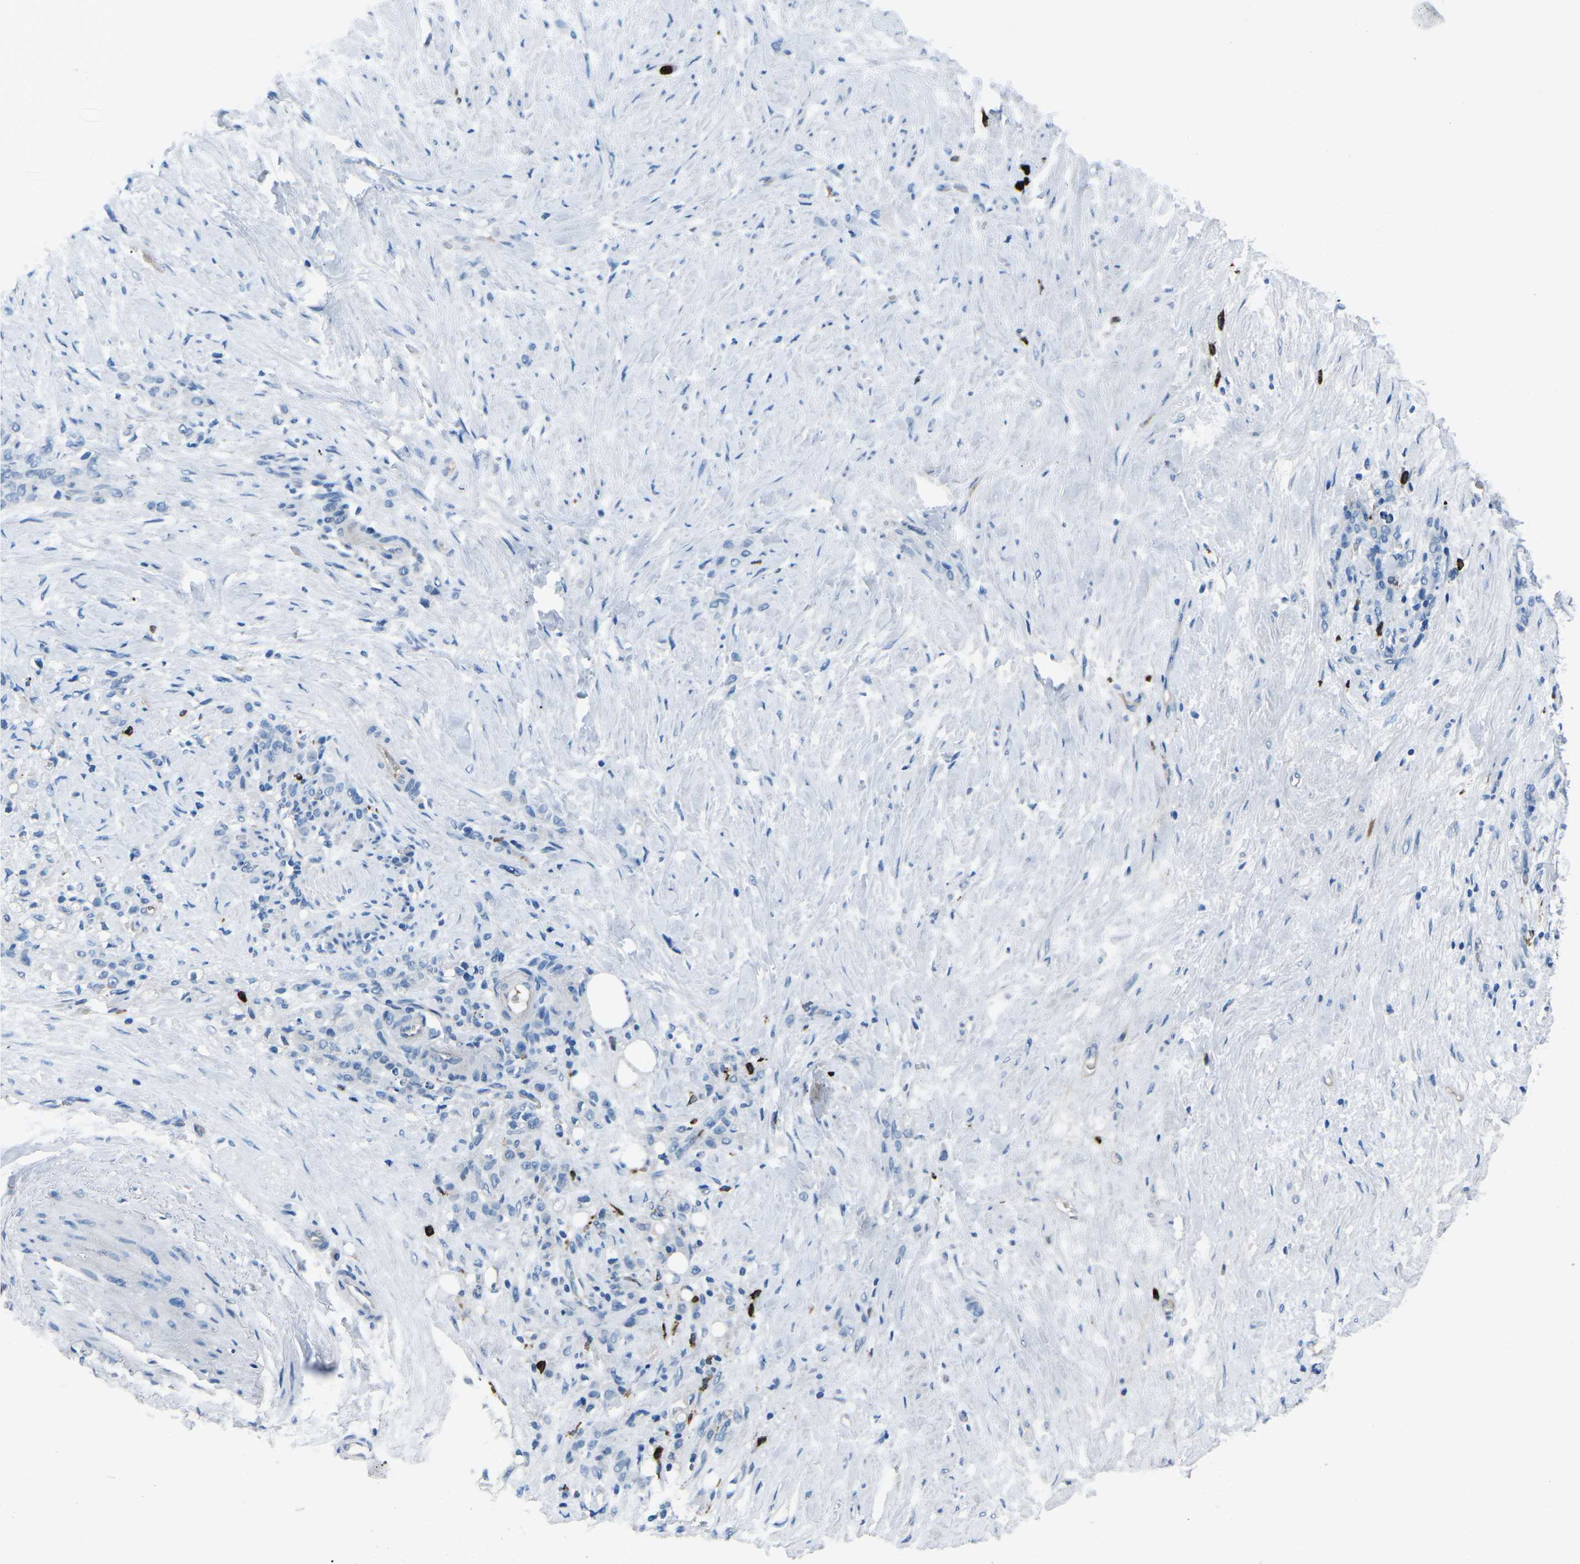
{"staining": {"intensity": "negative", "quantity": "none", "location": "none"}, "tissue": "stomach cancer", "cell_type": "Tumor cells", "image_type": "cancer", "snomed": [{"axis": "morphology", "description": "Adenocarcinoma, NOS"}, {"axis": "topography", "description": "Stomach"}], "caption": "This is an immunohistochemistry (IHC) image of human stomach adenocarcinoma. There is no positivity in tumor cells.", "gene": "FCN1", "patient": {"sex": "male", "age": 82}}